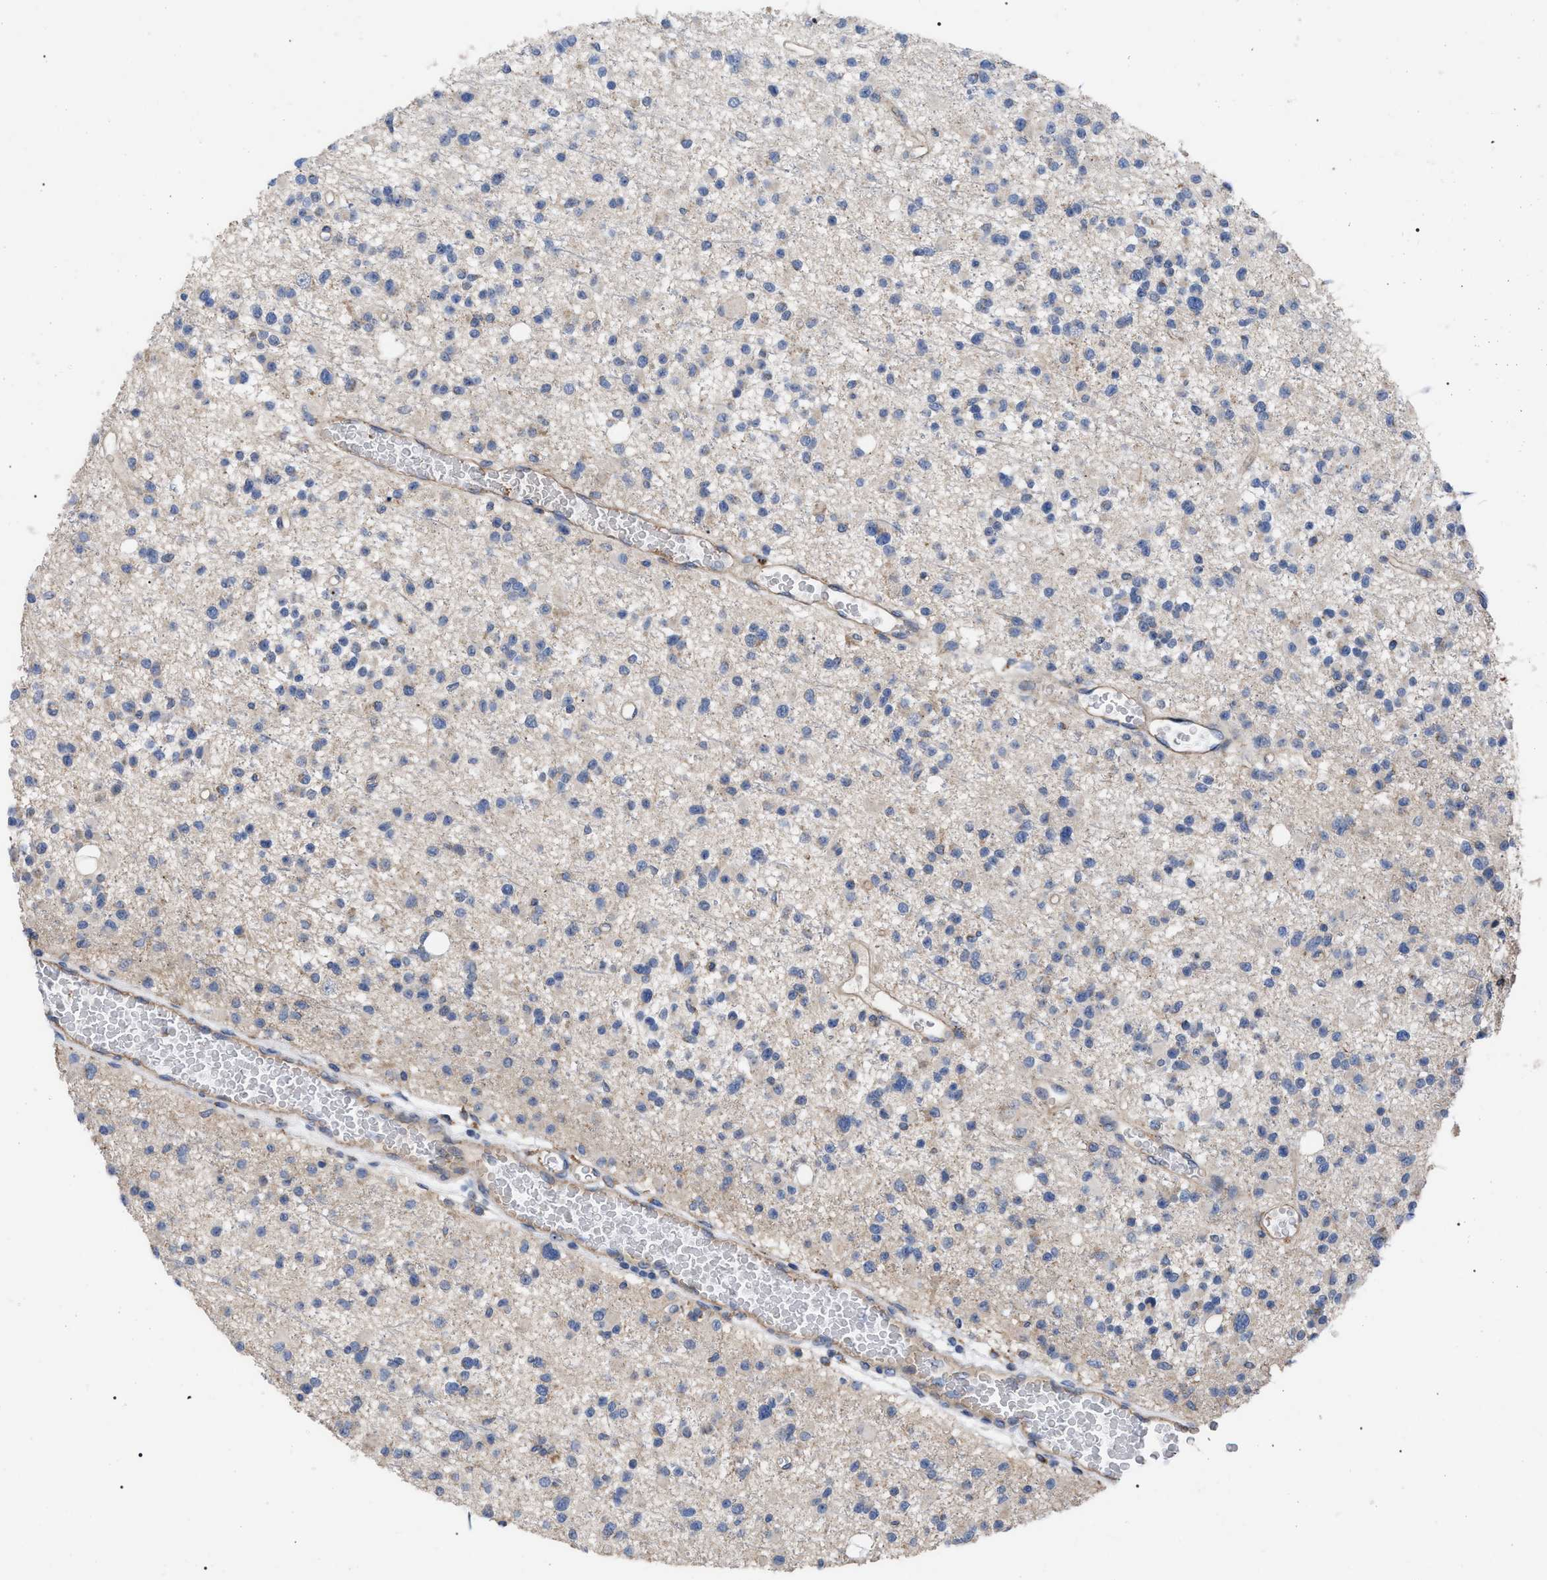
{"staining": {"intensity": "negative", "quantity": "none", "location": "none"}, "tissue": "glioma", "cell_type": "Tumor cells", "image_type": "cancer", "snomed": [{"axis": "morphology", "description": "Glioma, malignant, Low grade"}, {"axis": "topography", "description": "Brain"}], "caption": "High magnification brightfield microscopy of glioma stained with DAB (3,3'-diaminobenzidine) (brown) and counterstained with hematoxylin (blue): tumor cells show no significant expression.", "gene": "FAM171A2", "patient": {"sex": "female", "age": 22}}